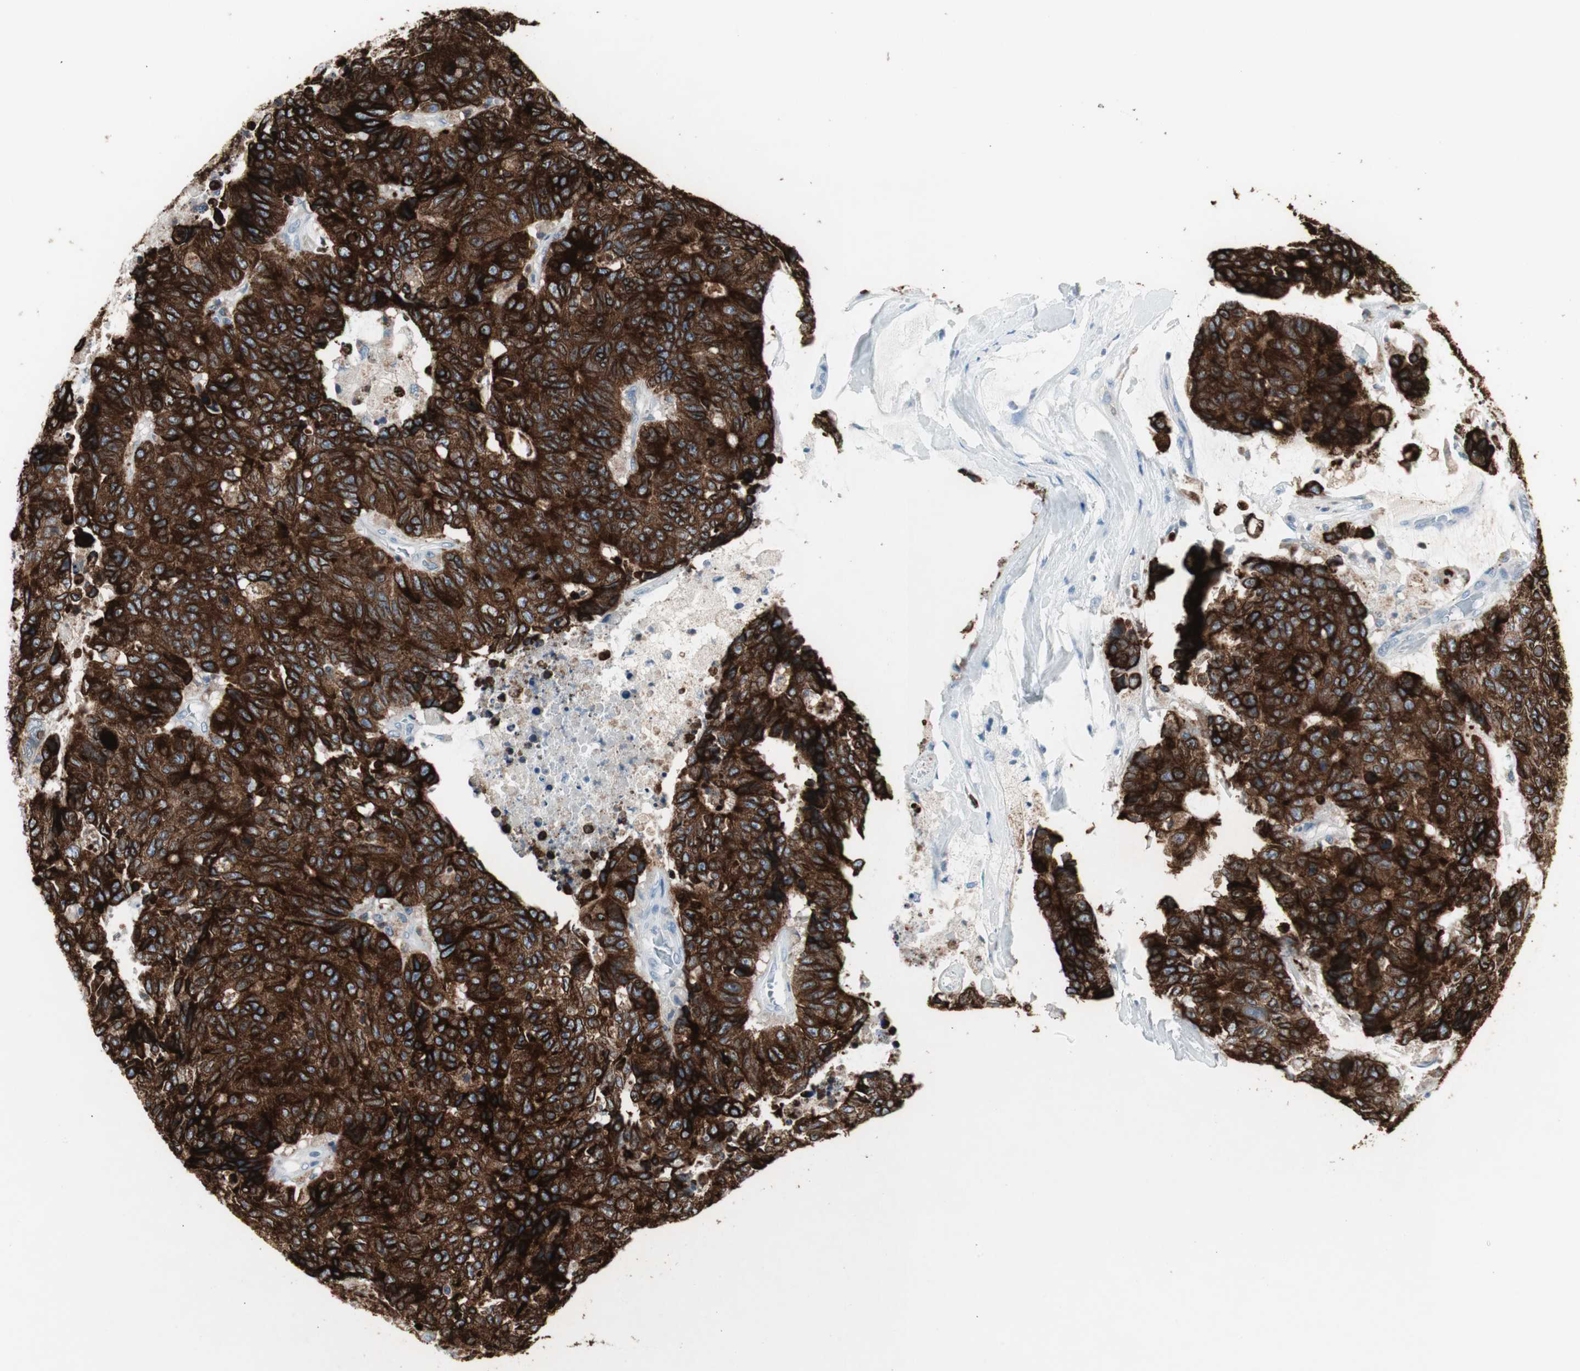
{"staining": {"intensity": "strong", "quantity": ">75%", "location": "cytoplasmic/membranous"}, "tissue": "colorectal cancer", "cell_type": "Tumor cells", "image_type": "cancer", "snomed": [{"axis": "morphology", "description": "Adenocarcinoma, NOS"}, {"axis": "topography", "description": "Colon"}], "caption": "The photomicrograph demonstrates staining of colorectal adenocarcinoma, revealing strong cytoplasmic/membranous protein positivity (brown color) within tumor cells.", "gene": "AGR2", "patient": {"sex": "female", "age": 86}}